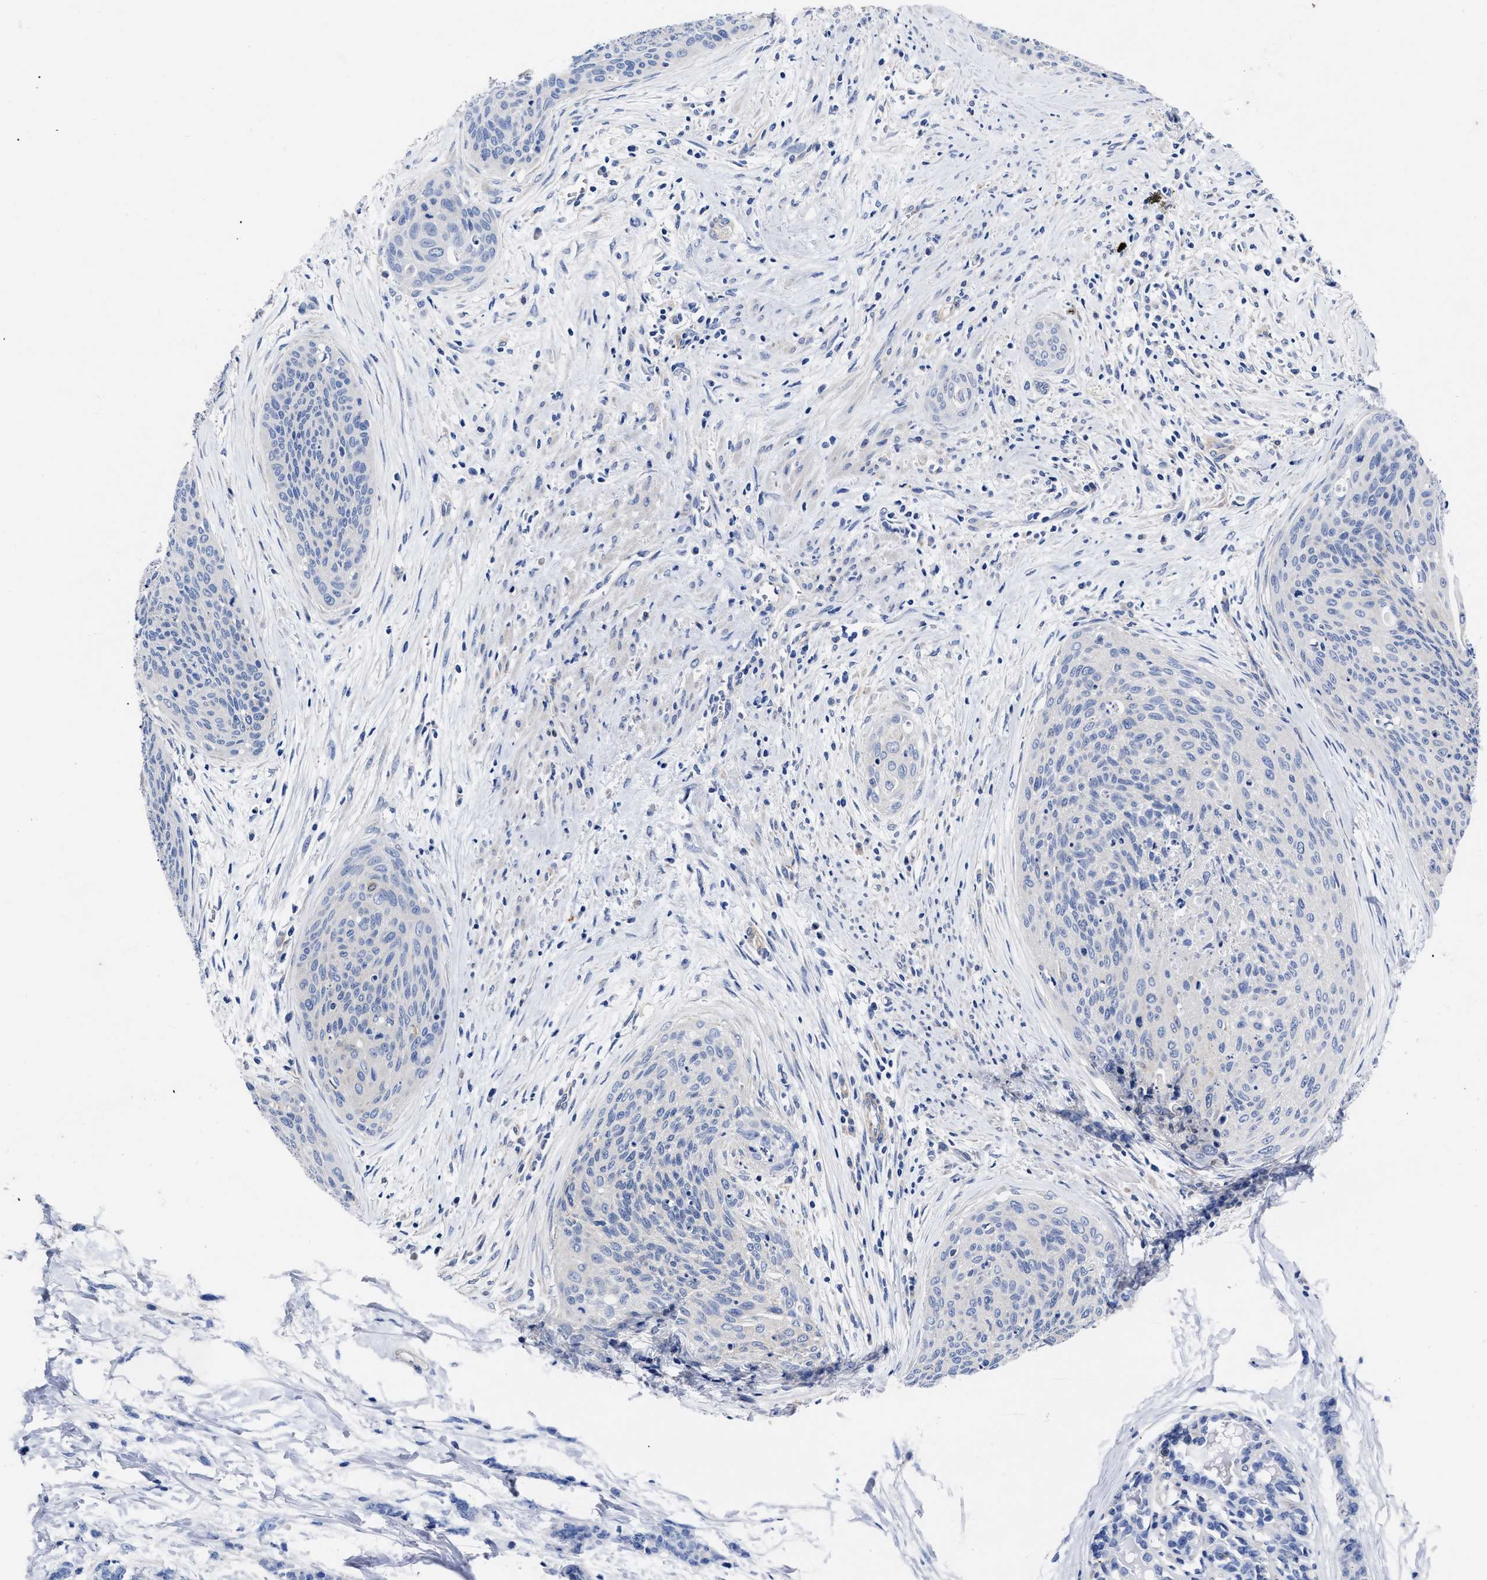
{"staining": {"intensity": "negative", "quantity": "none", "location": "none"}, "tissue": "cervical cancer", "cell_type": "Tumor cells", "image_type": "cancer", "snomed": [{"axis": "morphology", "description": "Squamous cell carcinoma, NOS"}, {"axis": "topography", "description": "Cervix"}], "caption": "Immunohistochemical staining of squamous cell carcinoma (cervical) displays no significant expression in tumor cells.", "gene": "IRAG2", "patient": {"sex": "female", "age": 55}}